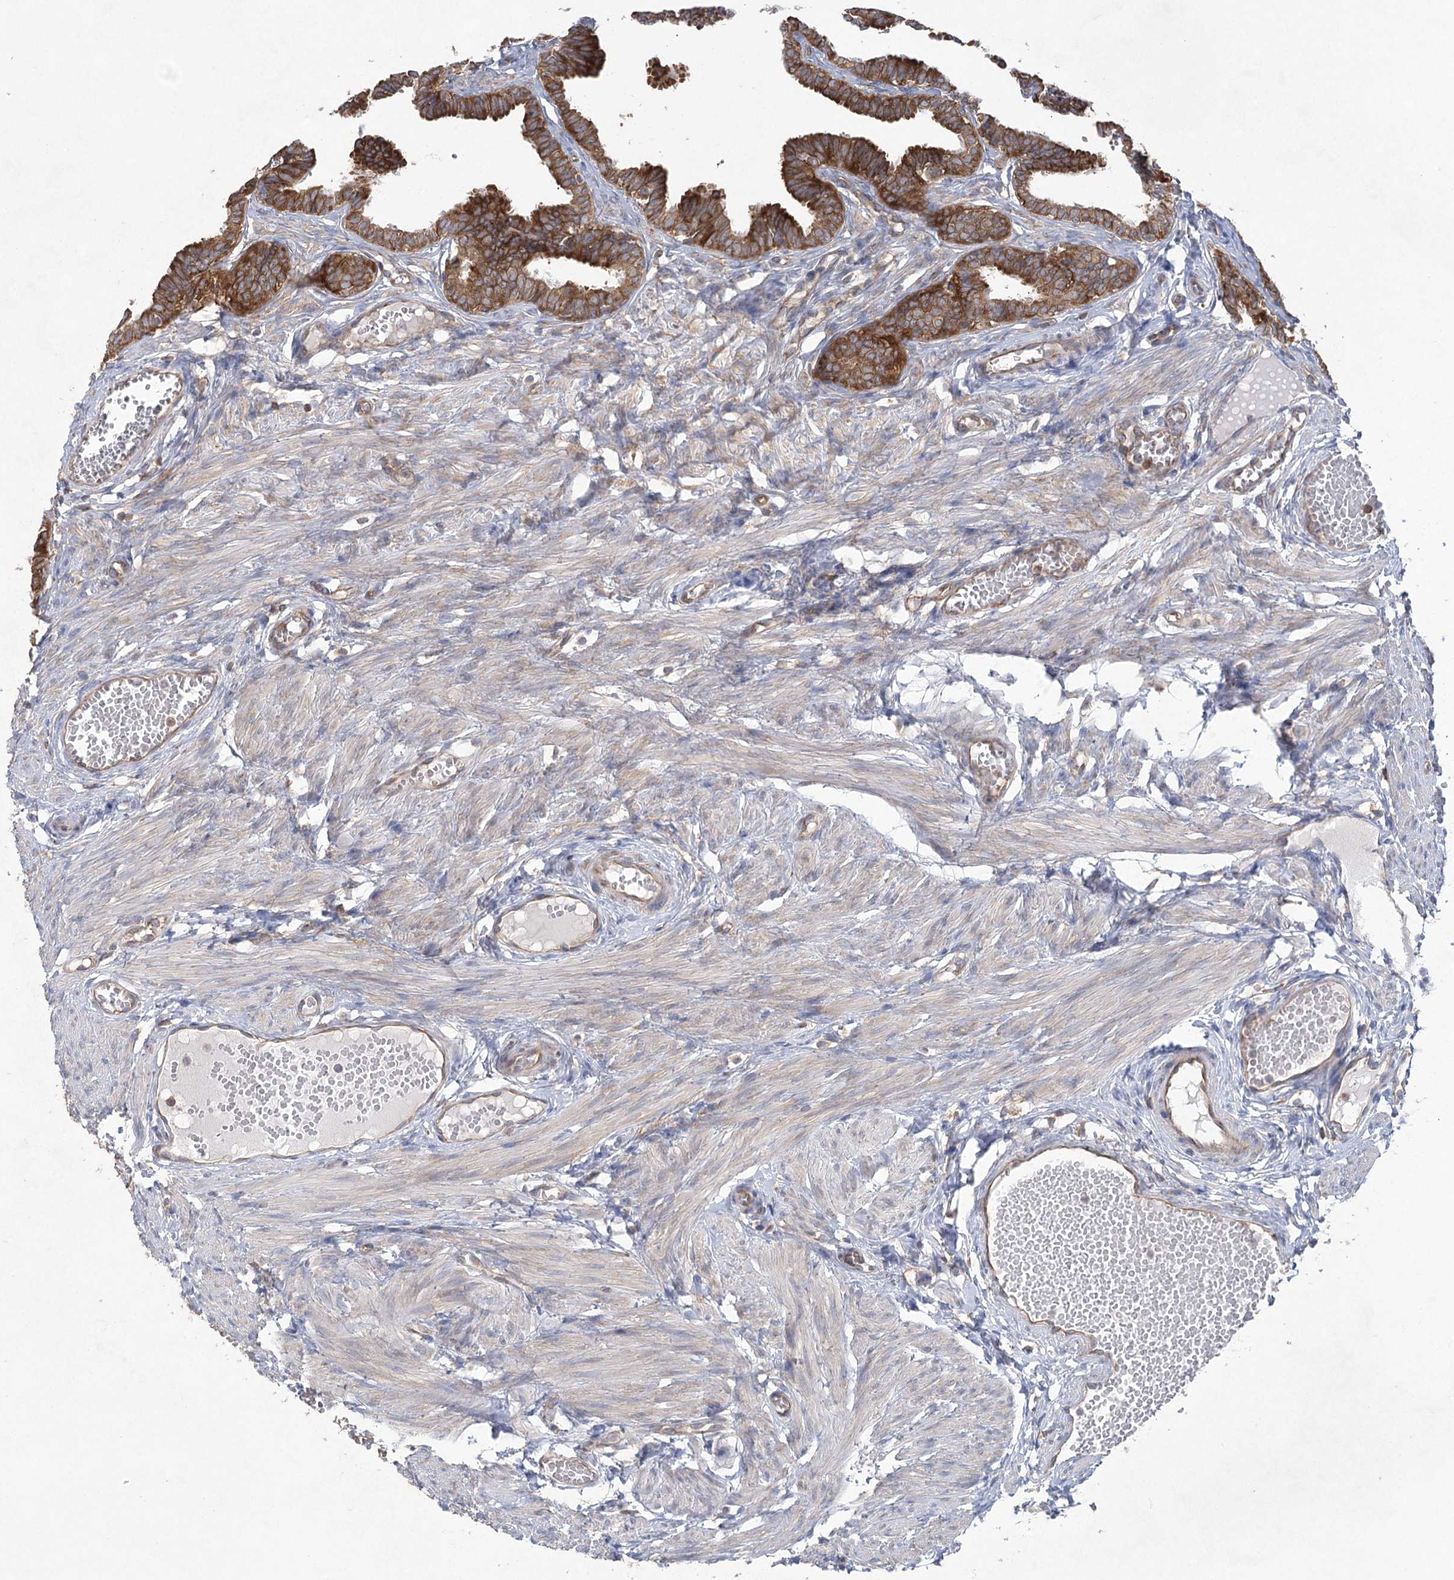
{"staining": {"intensity": "strong", "quantity": ">75%", "location": "cytoplasmic/membranous"}, "tissue": "fallopian tube", "cell_type": "Glandular cells", "image_type": "normal", "snomed": [{"axis": "morphology", "description": "Normal tissue, NOS"}, {"axis": "topography", "description": "Fallopian tube"}, {"axis": "topography", "description": "Ovary"}], "caption": "Immunohistochemistry (IHC) staining of unremarkable fallopian tube, which exhibits high levels of strong cytoplasmic/membranous expression in approximately >75% of glandular cells indicating strong cytoplasmic/membranous protein staining. The staining was performed using DAB (brown) for protein detection and nuclei were counterstained in hematoxylin (blue).", "gene": "EIF3A", "patient": {"sex": "female", "age": 23}}